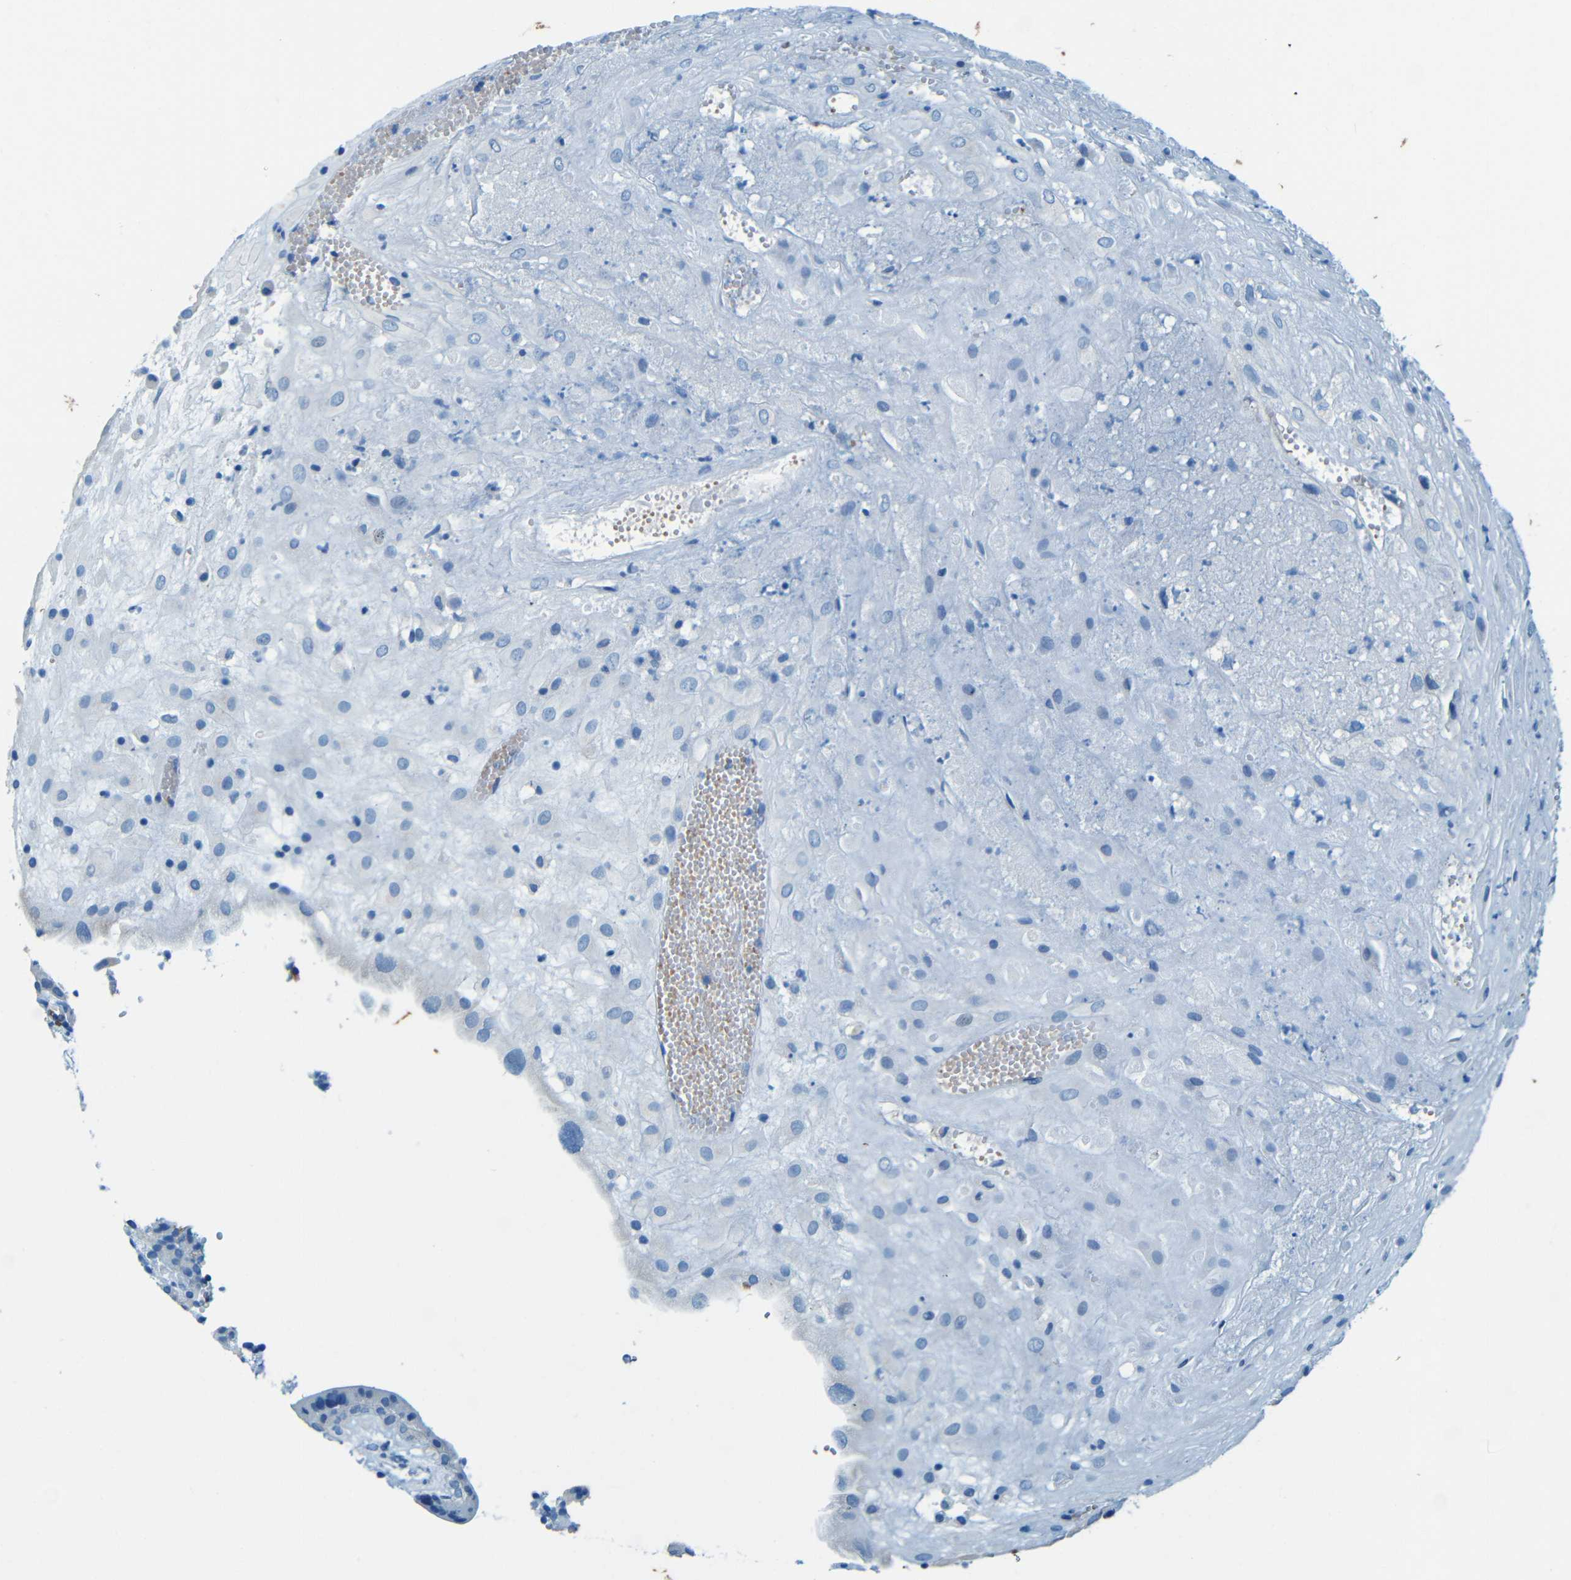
{"staining": {"intensity": "negative", "quantity": "none", "location": "none"}, "tissue": "placenta", "cell_type": "Decidual cells", "image_type": "normal", "snomed": [{"axis": "morphology", "description": "Normal tissue, NOS"}, {"axis": "topography", "description": "Placenta"}], "caption": "IHC histopathology image of unremarkable placenta: placenta stained with DAB (3,3'-diaminobenzidine) exhibits no significant protein expression in decidual cells.", "gene": "MAP2", "patient": {"sex": "female", "age": 18}}